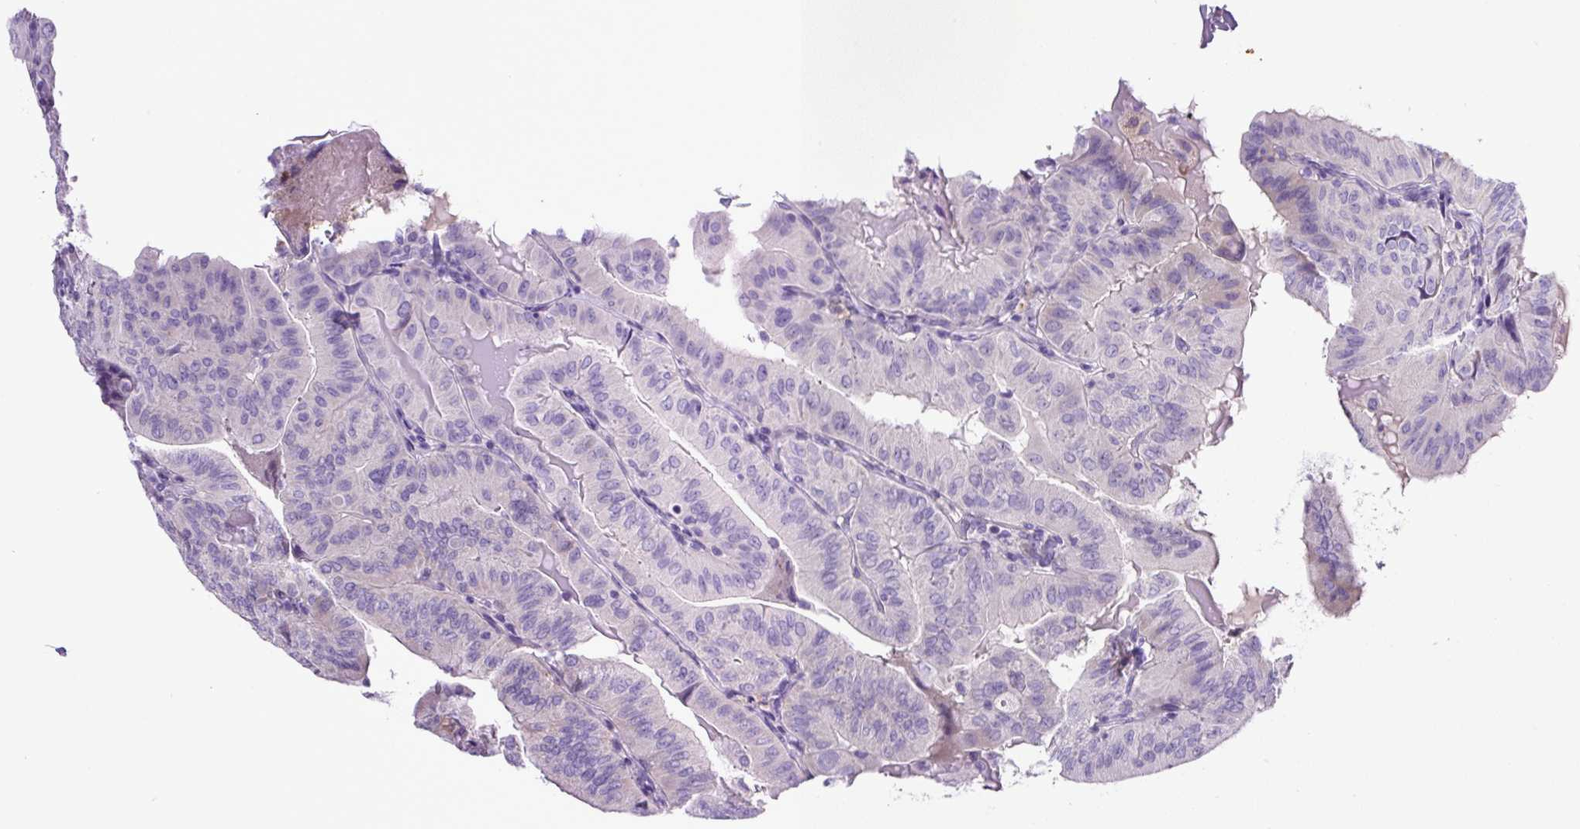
{"staining": {"intensity": "negative", "quantity": "none", "location": "none"}, "tissue": "thyroid cancer", "cell_type": "Tumor cells", "image_type": "cancer", "snomed": [{"axis": "morphology", "description": "Papillary adenocarcinoma, NOS"}, {"axis": "topography", "description": "Thyroid gland"}], "caption": "Immunohistochemistry micrograph of thyroid papillary adenocarcinoma stained for a protein (brown), which displays no expression in tumor cells.", "gene": "SP8", "patient": {"sex": "female", "age": 68}}